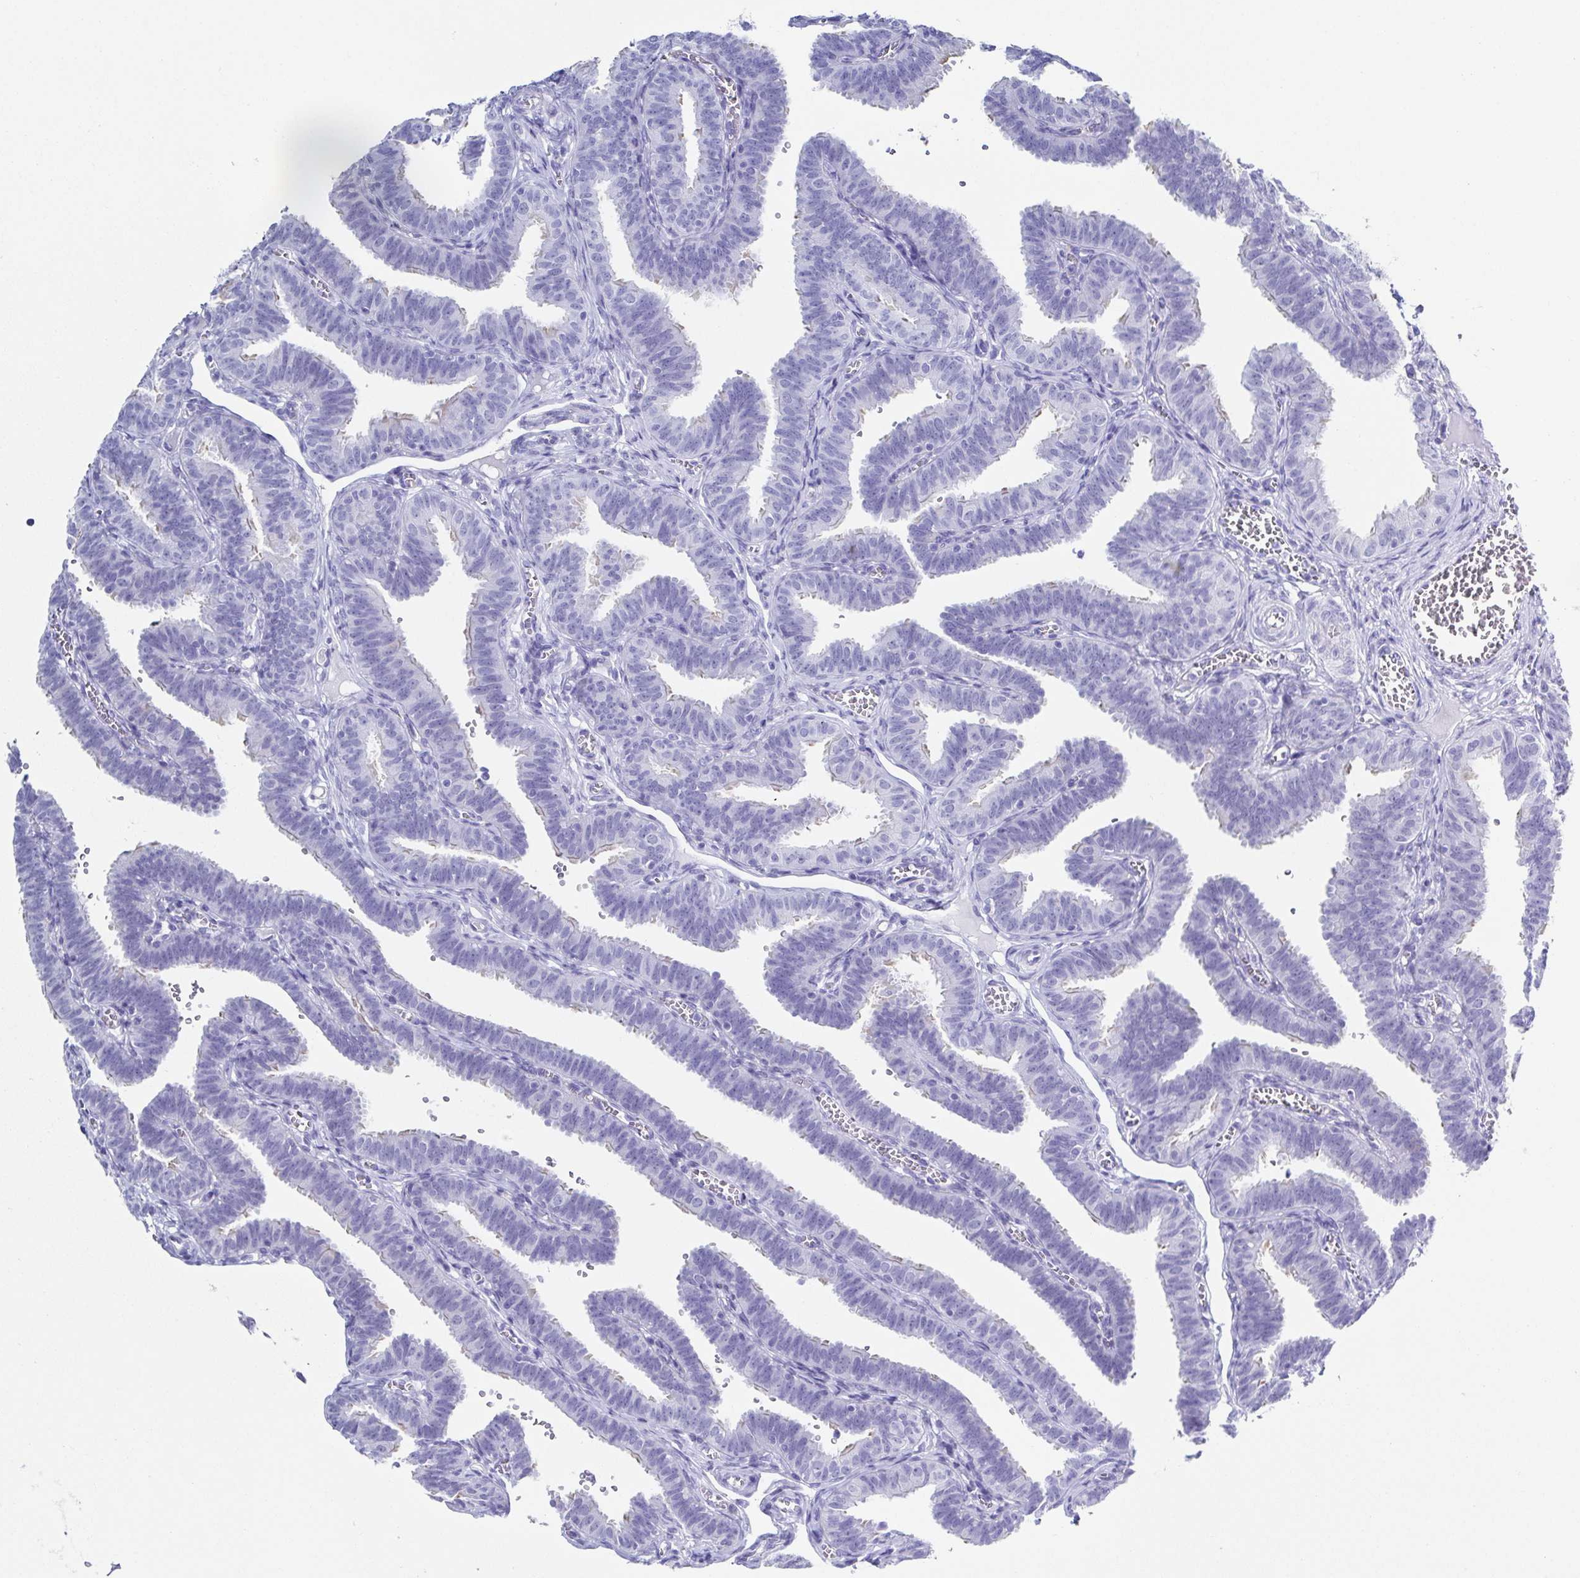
{"staining": {"intensity": "negative", "quantity": "none", "location": "none"}, "tissue": "fallopian tube", "cell_type": "Glandular cells", "image_type": "normal", "snomed": [{"axis": "morphology", "description": "Normal tissue, NOS"}, {"axis": "topography", "description": "Fallopian tube"}], "caption": "High magnification brightfield microscopy of normal fallopian tube stained with DAB (brown) and counterstained with hematoxylin (blue): glandular cells show no significant positivity.", "gene": "TNNT2", "patient": {"sex": "female", "age": 25}}